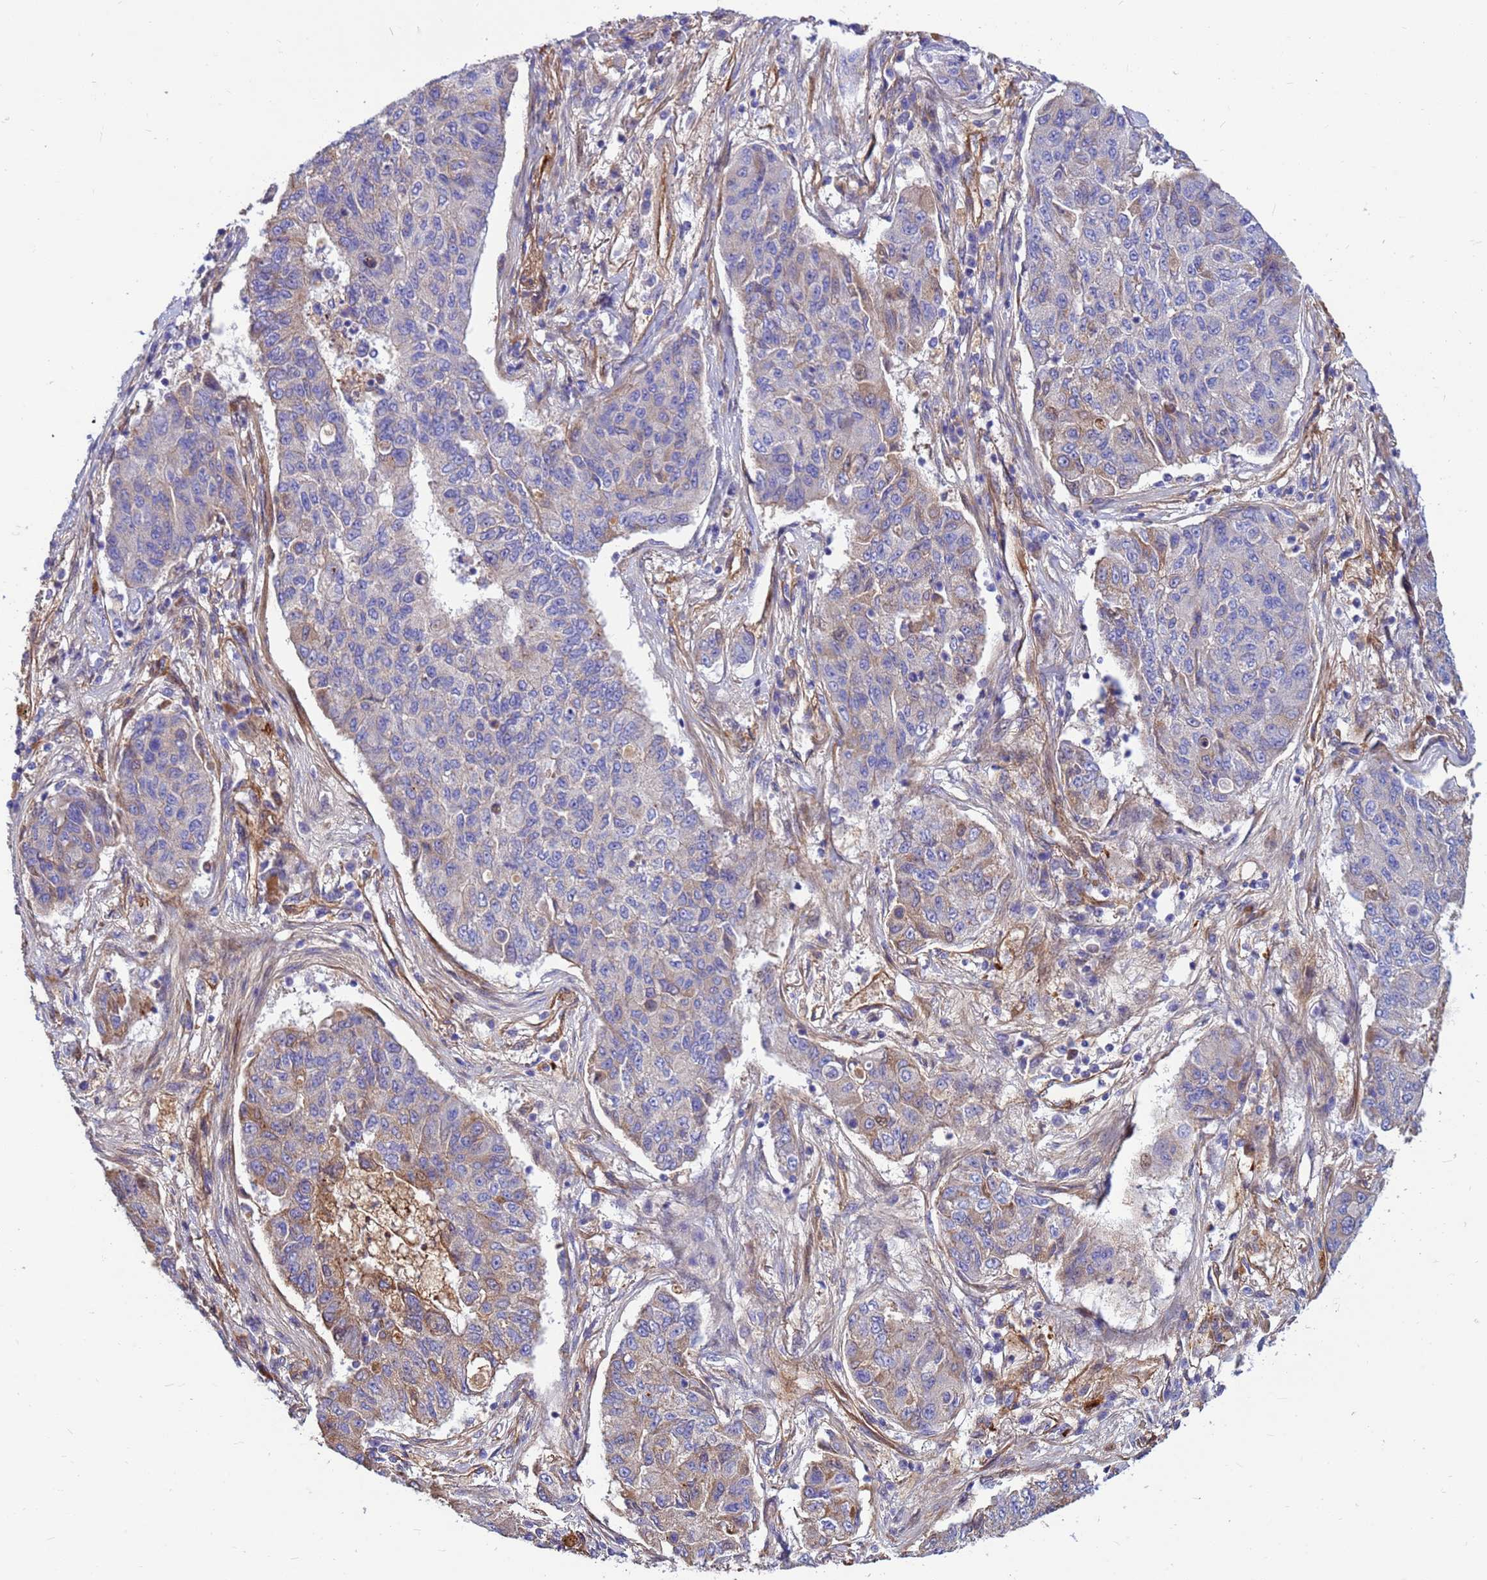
{"staining": {"intensity": "weak", "quantity": "<25%", "location": "cytoplasmic/membranous"}, "tissue": "lung cancer", "cell_type": "Tumor cells", "image_type": "cancer", "snomed": [{"axis": "morphology", "description": "Squamous cell carcinoma, NOS"}, {"axis": "topography", "description": "Lung"}], "caption": "Tumor cells are negative for brown protein staining in squamous cell carcinoma (lung).", "gene": "CRHBP", "patient": {"sex": "male", "age": 74}}